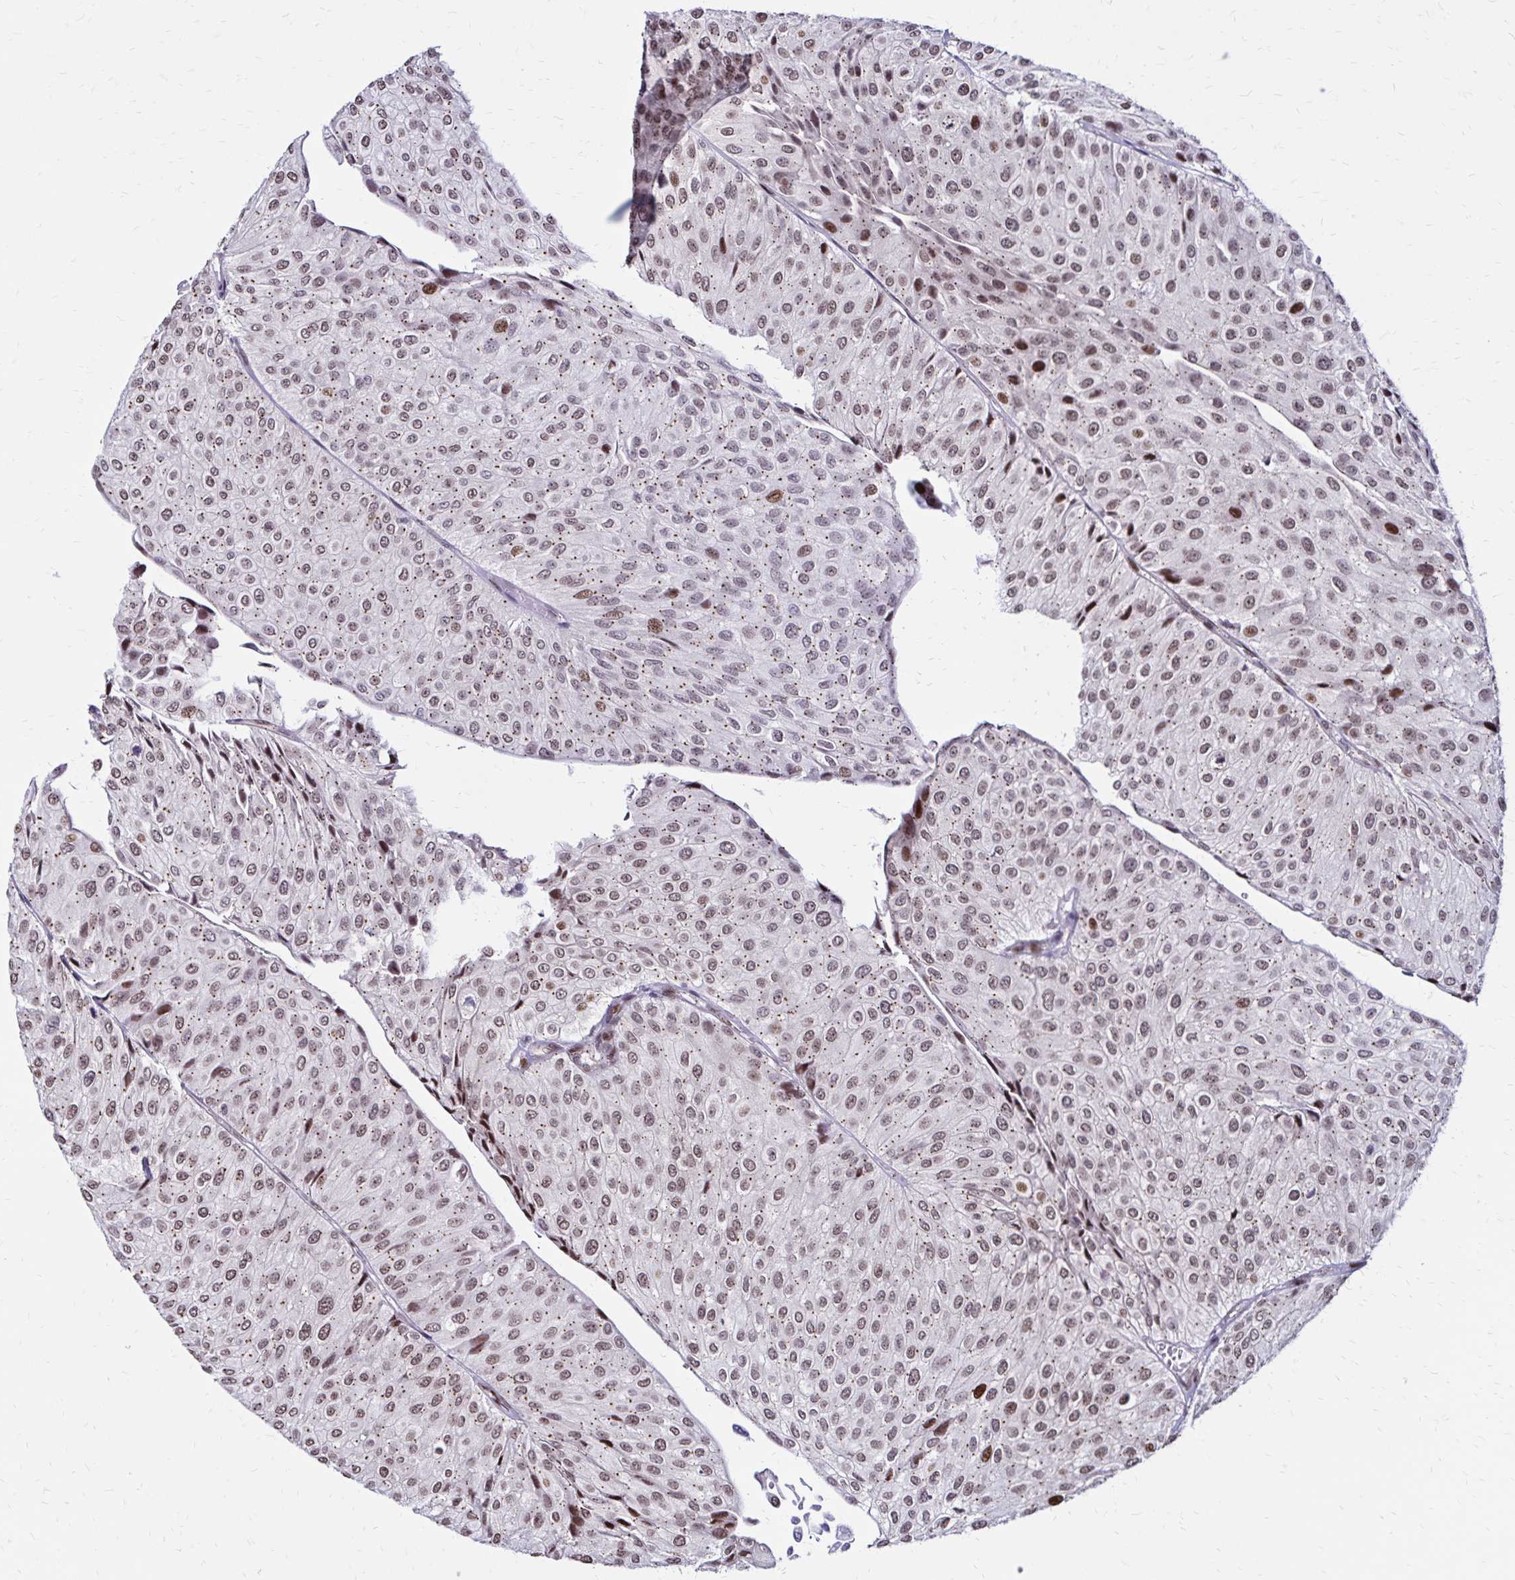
{"staining": {"intensity": "moderate", "quantity": ">75%", "location": "cytoplasmic/membranous,nuclear"}, "tissue": "urothelial cancer", "cell_type": "Tumor cells", "image_type": "cancer", "snomed": [{"axis": "morphology", "description": "Urothelial carcinoma, NOS"}, {"axis": "topography", "description": "Urinary bladder"}], "caption": "Tumor cells display medium levels of moderate cytoplasmic/membranous and nuclear expression in about >75% of cells in urothelial cancer. The protein is stained brown, and the nuclei are stained in blue (DAB (3,3'-diaminobenzidine) IHC with brightfield microscopy, high magnification).", "gene": "TOB1", "patient": {"sex": "male", "age": 67}}